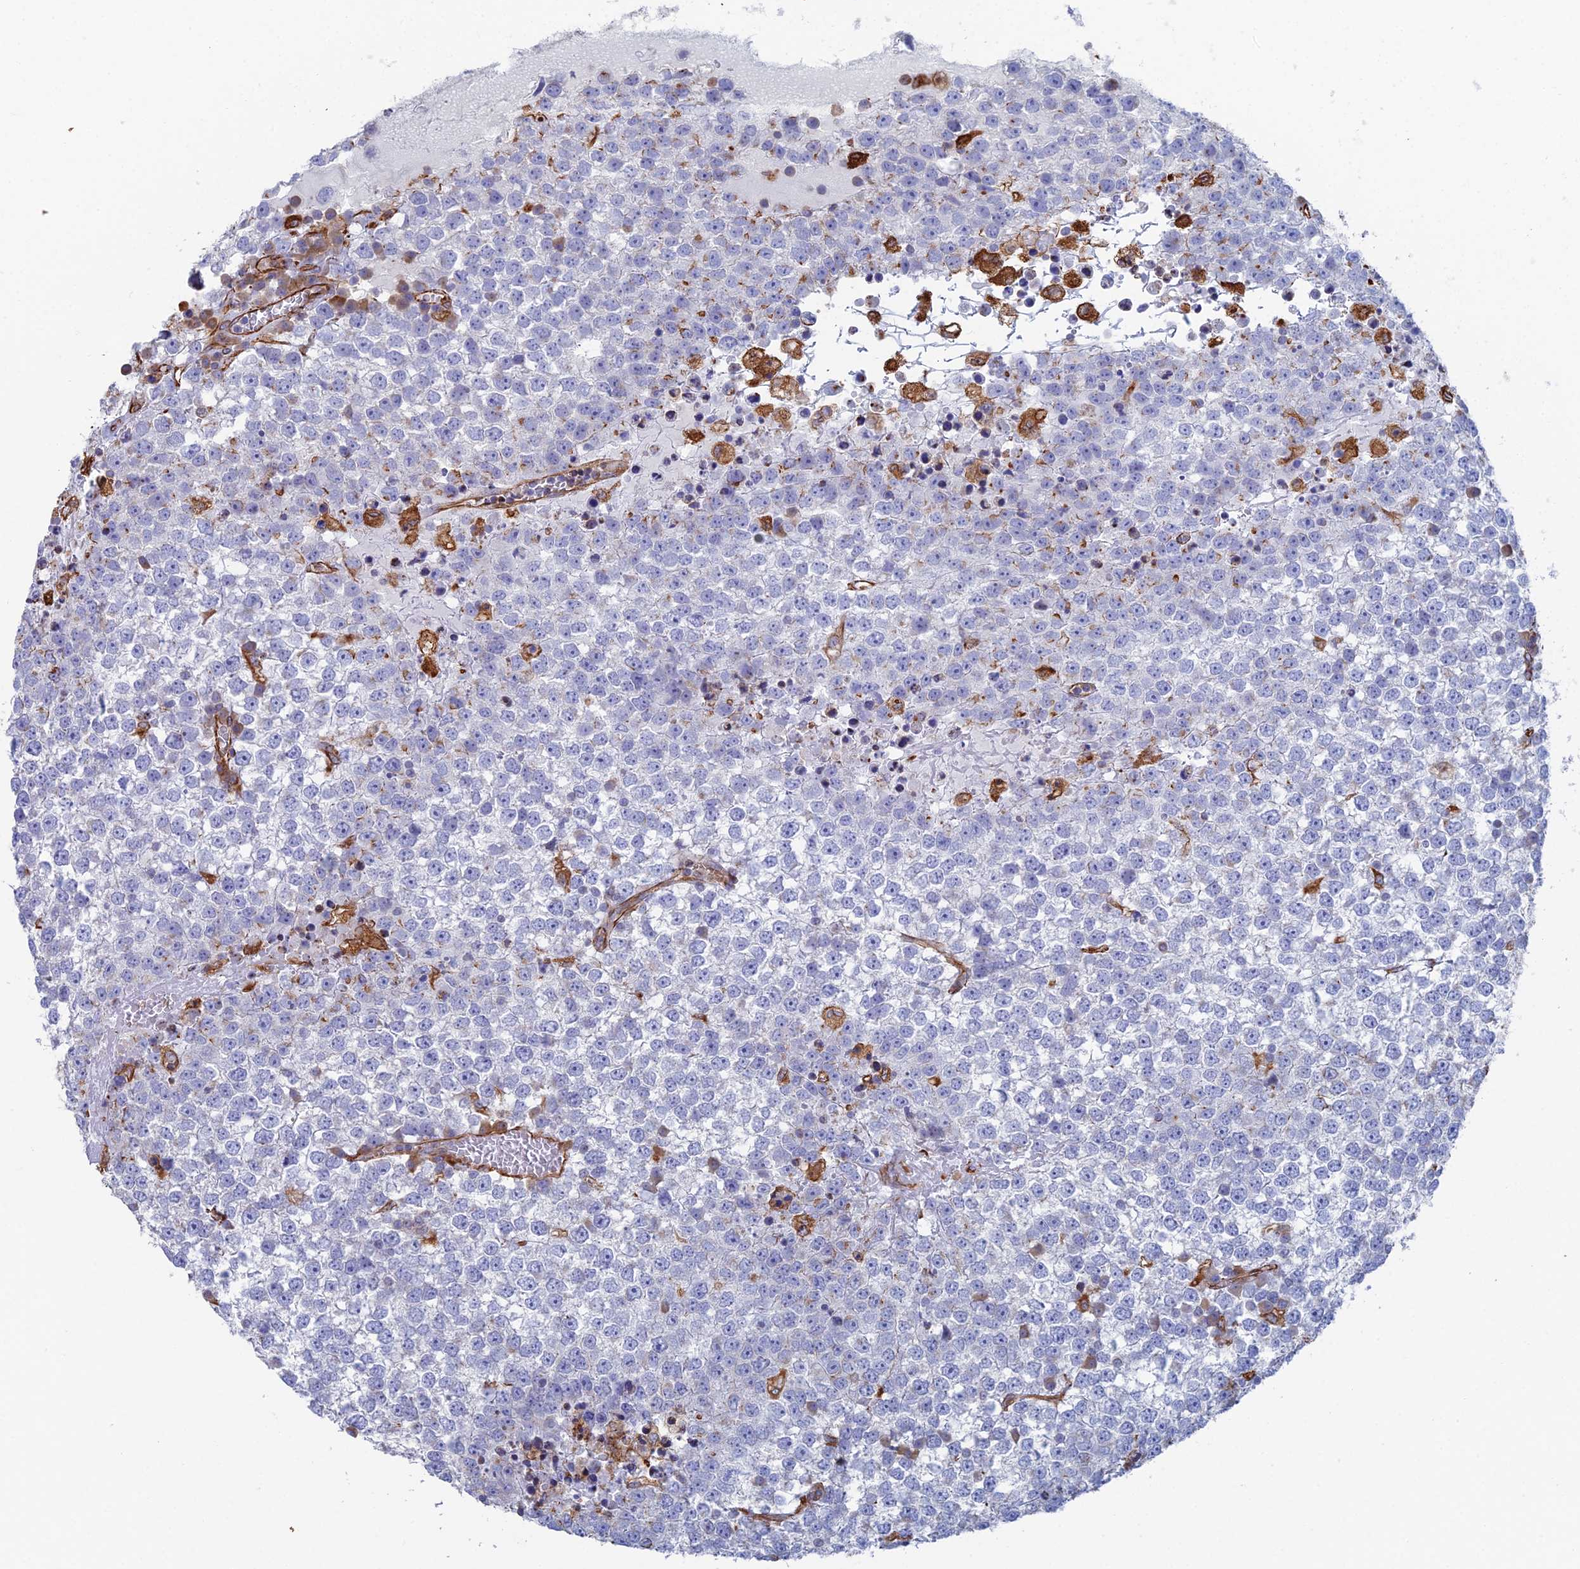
{"staining": {"intensity": "negative", "quantity": "none", "location": "none"}, "tissue": "testis cancer", "cell_type": "Tumor cells", "image_type": "cancer", "snomed": [{"axis": "morphology", "description": "Seminoma, NOS"}, {"axis": "topography", "description": "Testis"}], "caption": "This is an IHC photomicrograph of human testis seminoma. There is no positivity in tumor cells.", "gene": "CLVS2", "patient": {"sex": "male", "age": 65}}